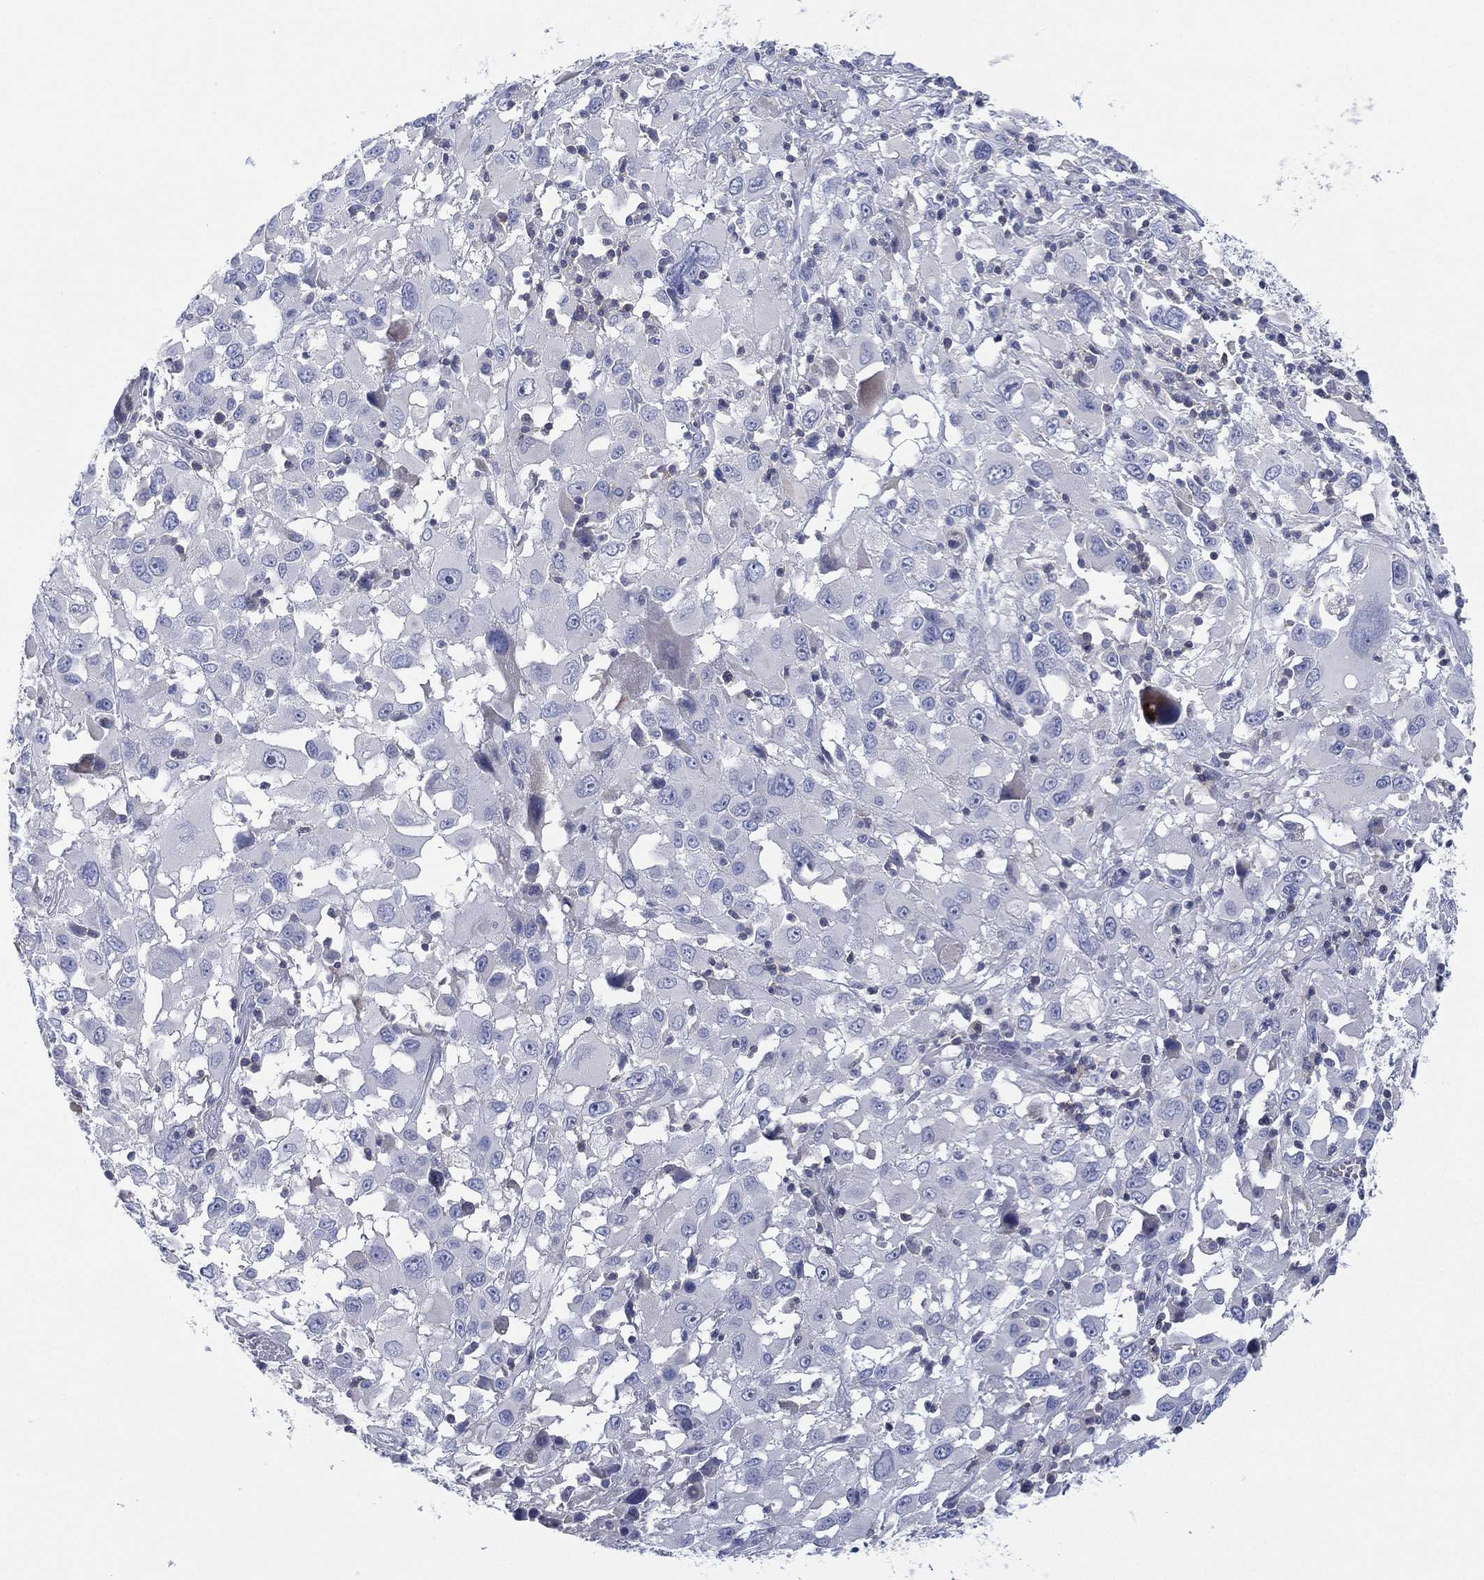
{"staining": {"intensity": "negative", "quantity": "none", "location": "none"}, "tissue": "melanoma", "cell_type": "Tumor cells", "image_type": "cancer", "snomed": [{"axis": "morphology", "description": "Malignant melanoma, Metastatic site"}, {"axis": "topography", "description": "Soft tissue"}], "caption": "High magnification brightfield microscopy of melanoma stained with DAB (3,3'-diaminobenzidine) (brown) and counterstained with hematoxylin (blue): tumor cells show no significant positivity.", "gene": "SEPTIN1", "patient": {"sex": "male", "age": 50}}